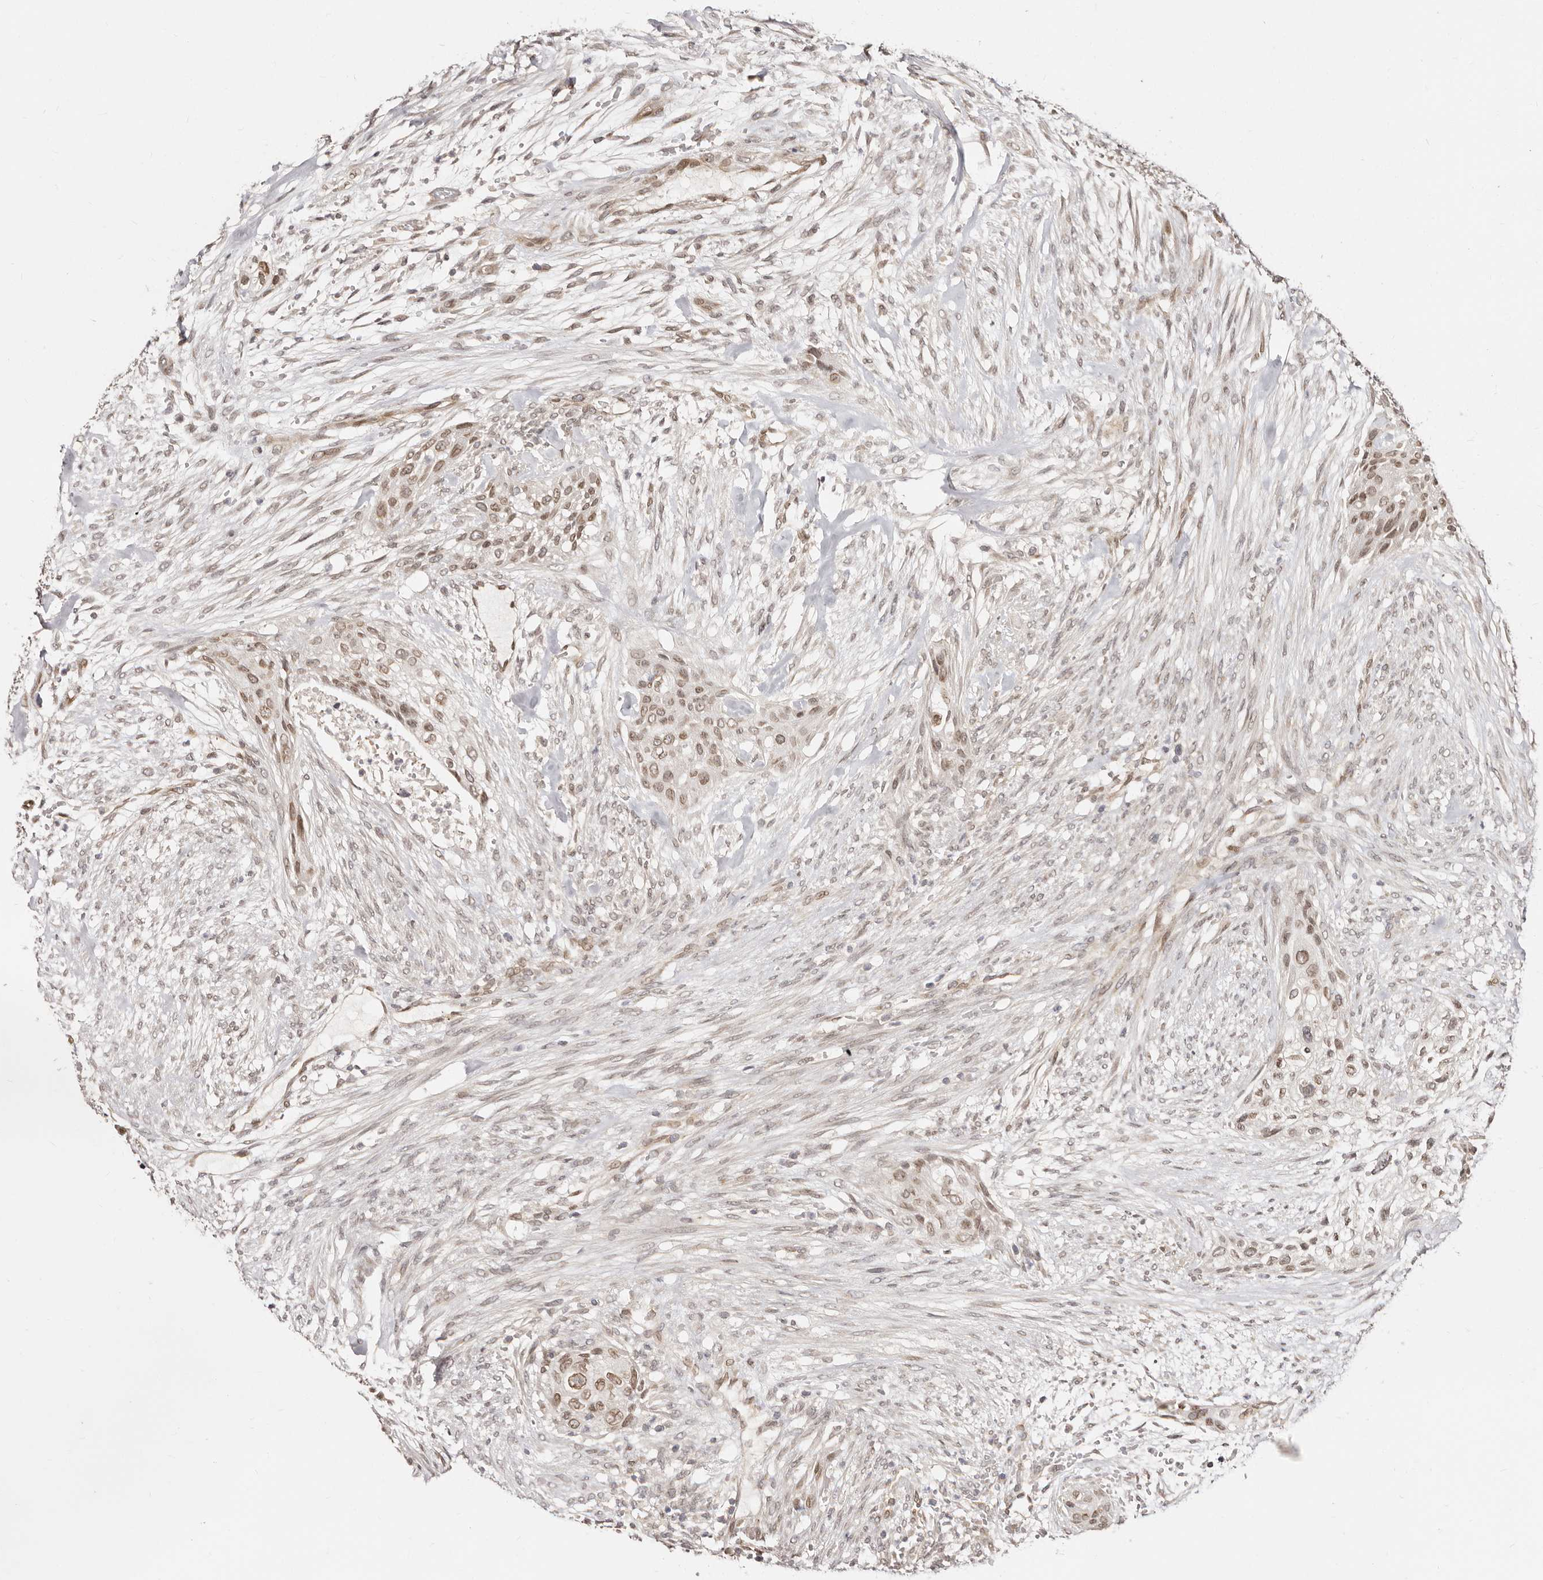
{"staining": {"intensity": "moderate", "quantity": ">75%", "location": "nuclear"}, "tissue": "urothelial cancer", "cell_type": "Tumor cells", "image_type": "cancer", "snomed": [{"axis": "morphology", "description": "Urothelial carcinoma, High grade"}, {"axis": "topography", "description": "Urinary bladder"}], "caption": "Moderate nuclear staining is appreciated in about >75% of tumor cells in high-grade urothelial carcinoma.", "gene": "LCORL", "patient": {"sex": "male", "age": 35}}